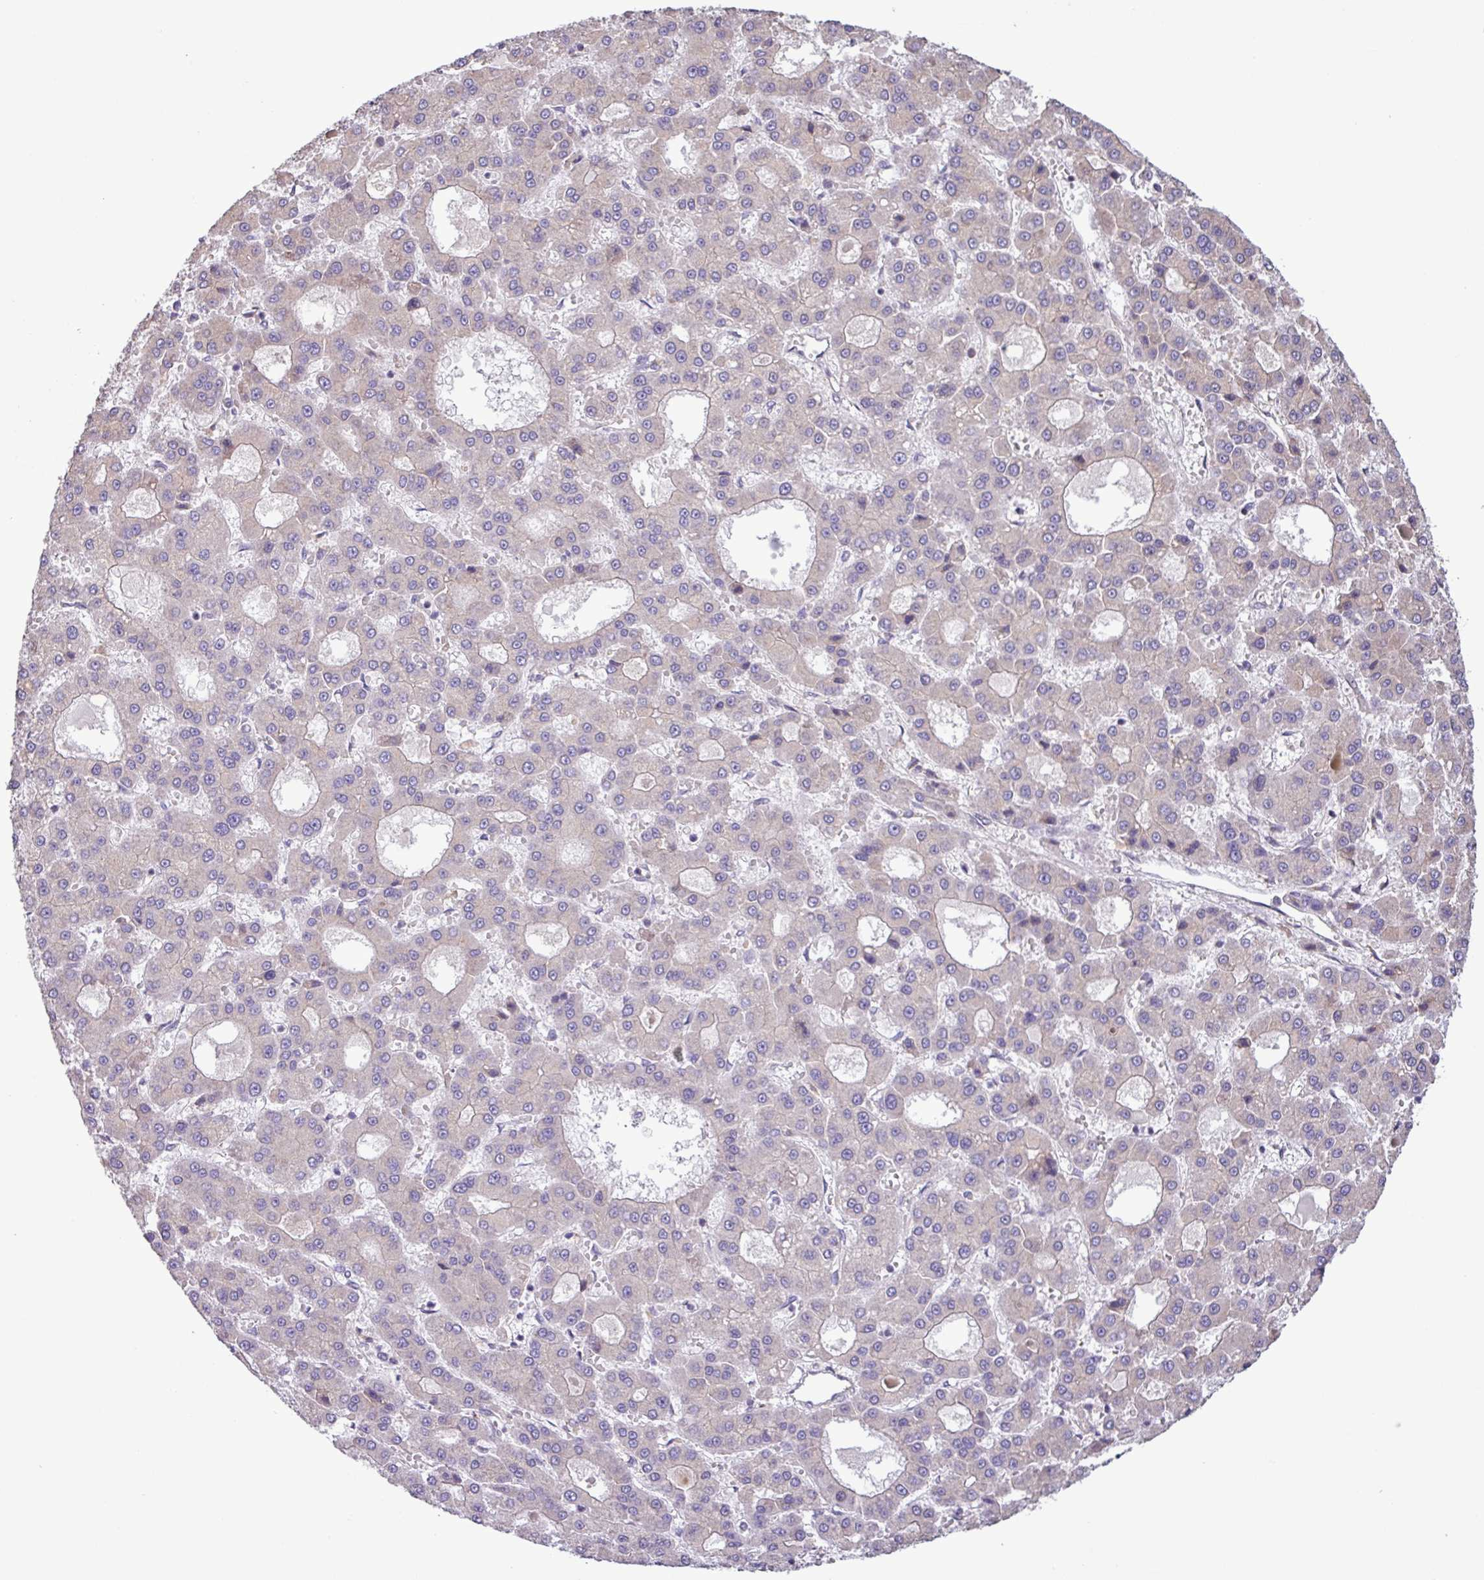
{"staining": {"intensity": "negative", "quantity": "none", "location": "none"}, "tissue": "liver cancer", "cell_type": "Tumor cells", "image_type": "cancer", "snomed": [{"axis": "morphology", "description": "Carcinoma, Hepatocellular, NOS"}, {"axis": "topography", "description": "Liver"}], "caption": "Liver cancer stained for a protein using immunohistochemistry demonstrates no expression tumor cells.", "gene": "MEGF6", "patient": {"sex": "male", "age": 70}}